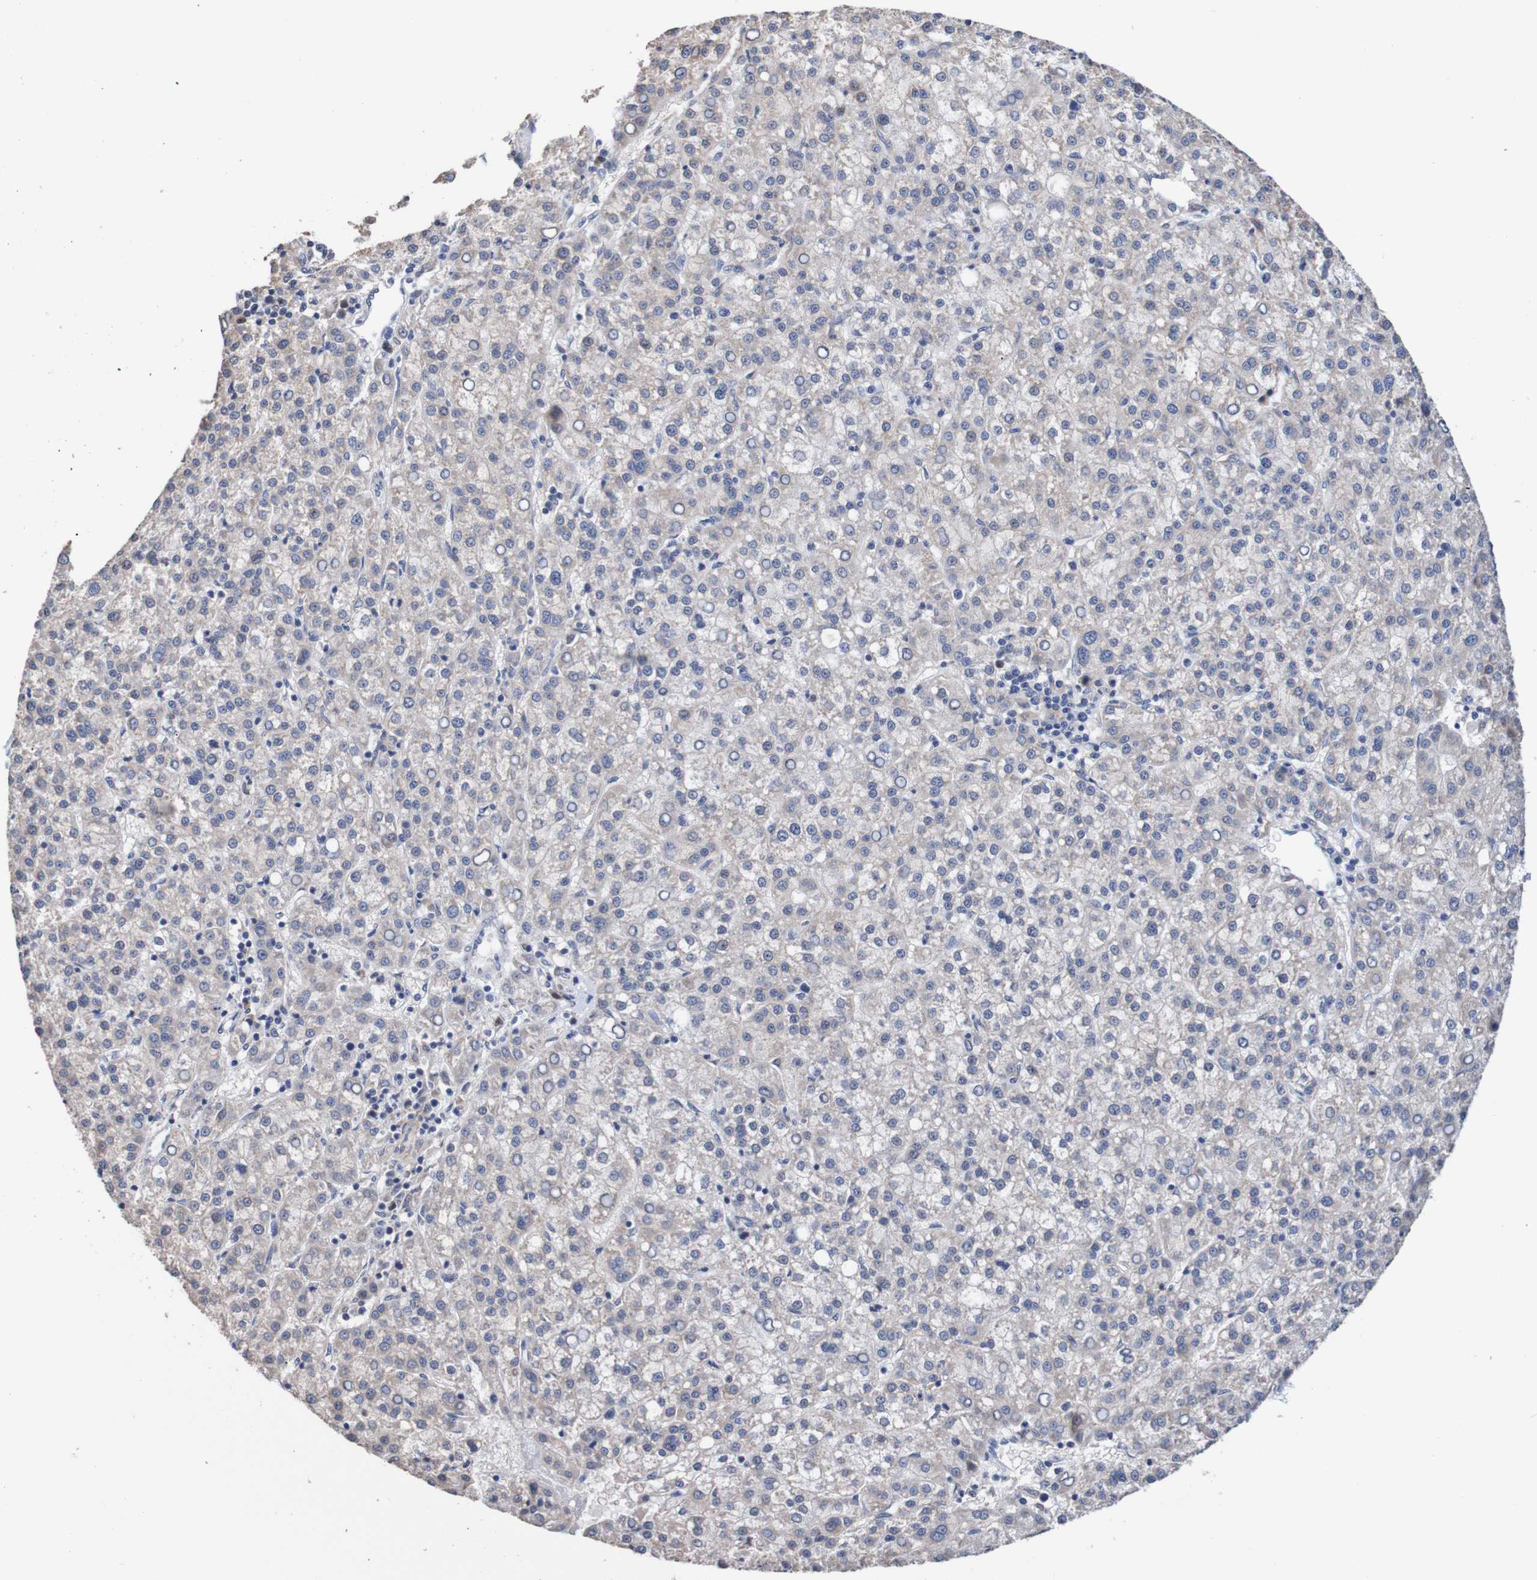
{"staining": {"intensity": "moderate", "quantity": "<25%", "location": "cytoplasmic/membranous"}, "tissue": "liver cancer", "cell_type": "Tumor cells", "image_type": "cancer", "snomed": [{"axis": "morphology", "description": "Carcinoma, Hepatocellular, NOS"}, {"axis": "topography", "description": "Liver"}], "caption": "Hepatocellular carcinoma (liver) tissue demonstrates moderate cytoplasmic/membranous staining in approximately <25% of tumor cells", "gene": "FIBP", "patient": {"sex": "female", "age": 58}}